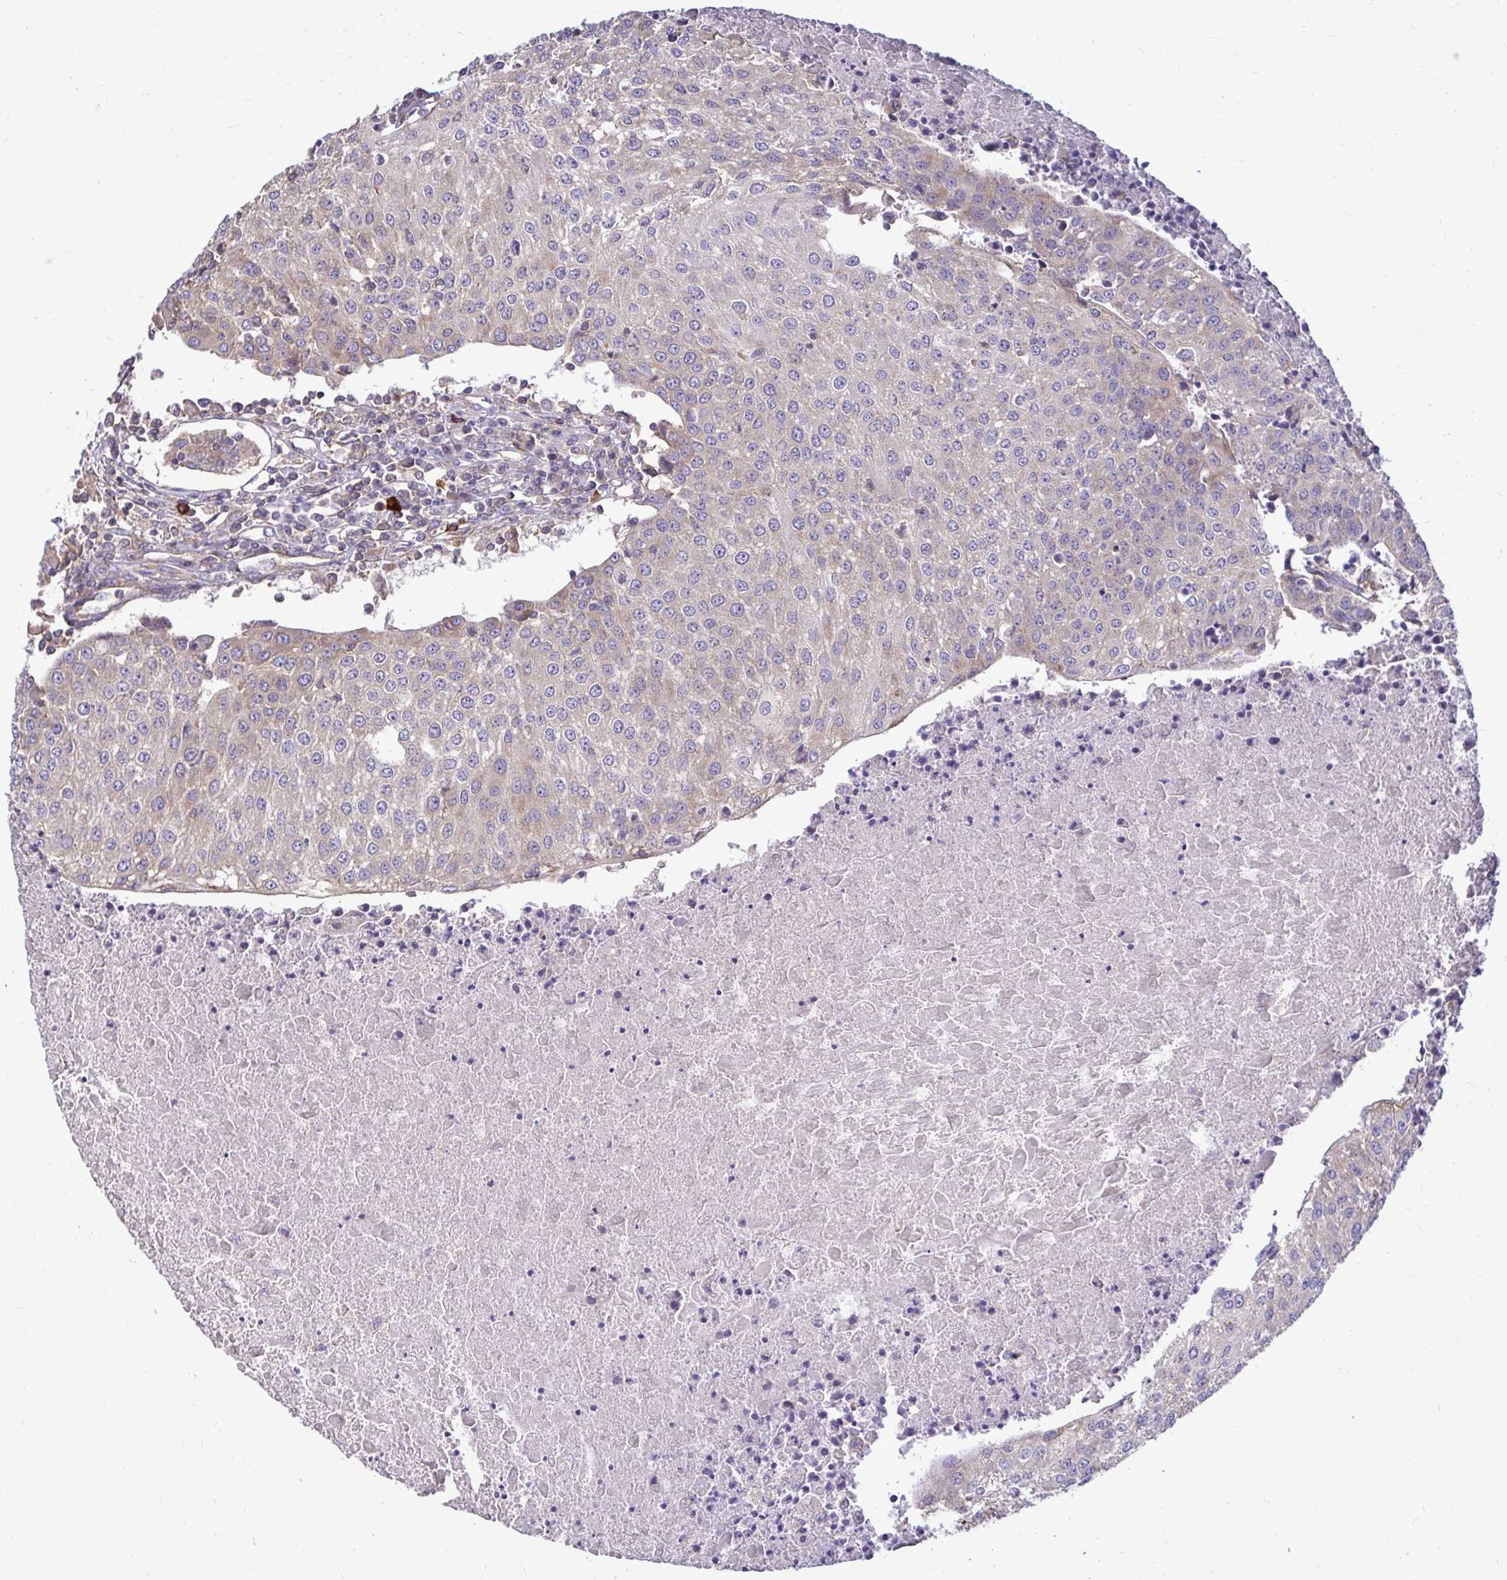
{"staining": {"intensity": "weak", "quantity": "<25%", "location": "cytoplasmic/membranous"}, "tissue": "urothelial cancer", "cell_type": "Tumor cells", "image_type": "cancer", "snomed": [{"axis": "morphology", "description": "Urothelial carcinoma, High grade"}, {"axis": "topography", "description": "Urinary bladder"}], "caption": "Human urothelial carcinoma (high-grade) stained for a protein using immunohistochemistry (IHC) displays no staining in tumor cells.", "gene": "FMR1", "patient": {"sex": "female", "age": 85}}